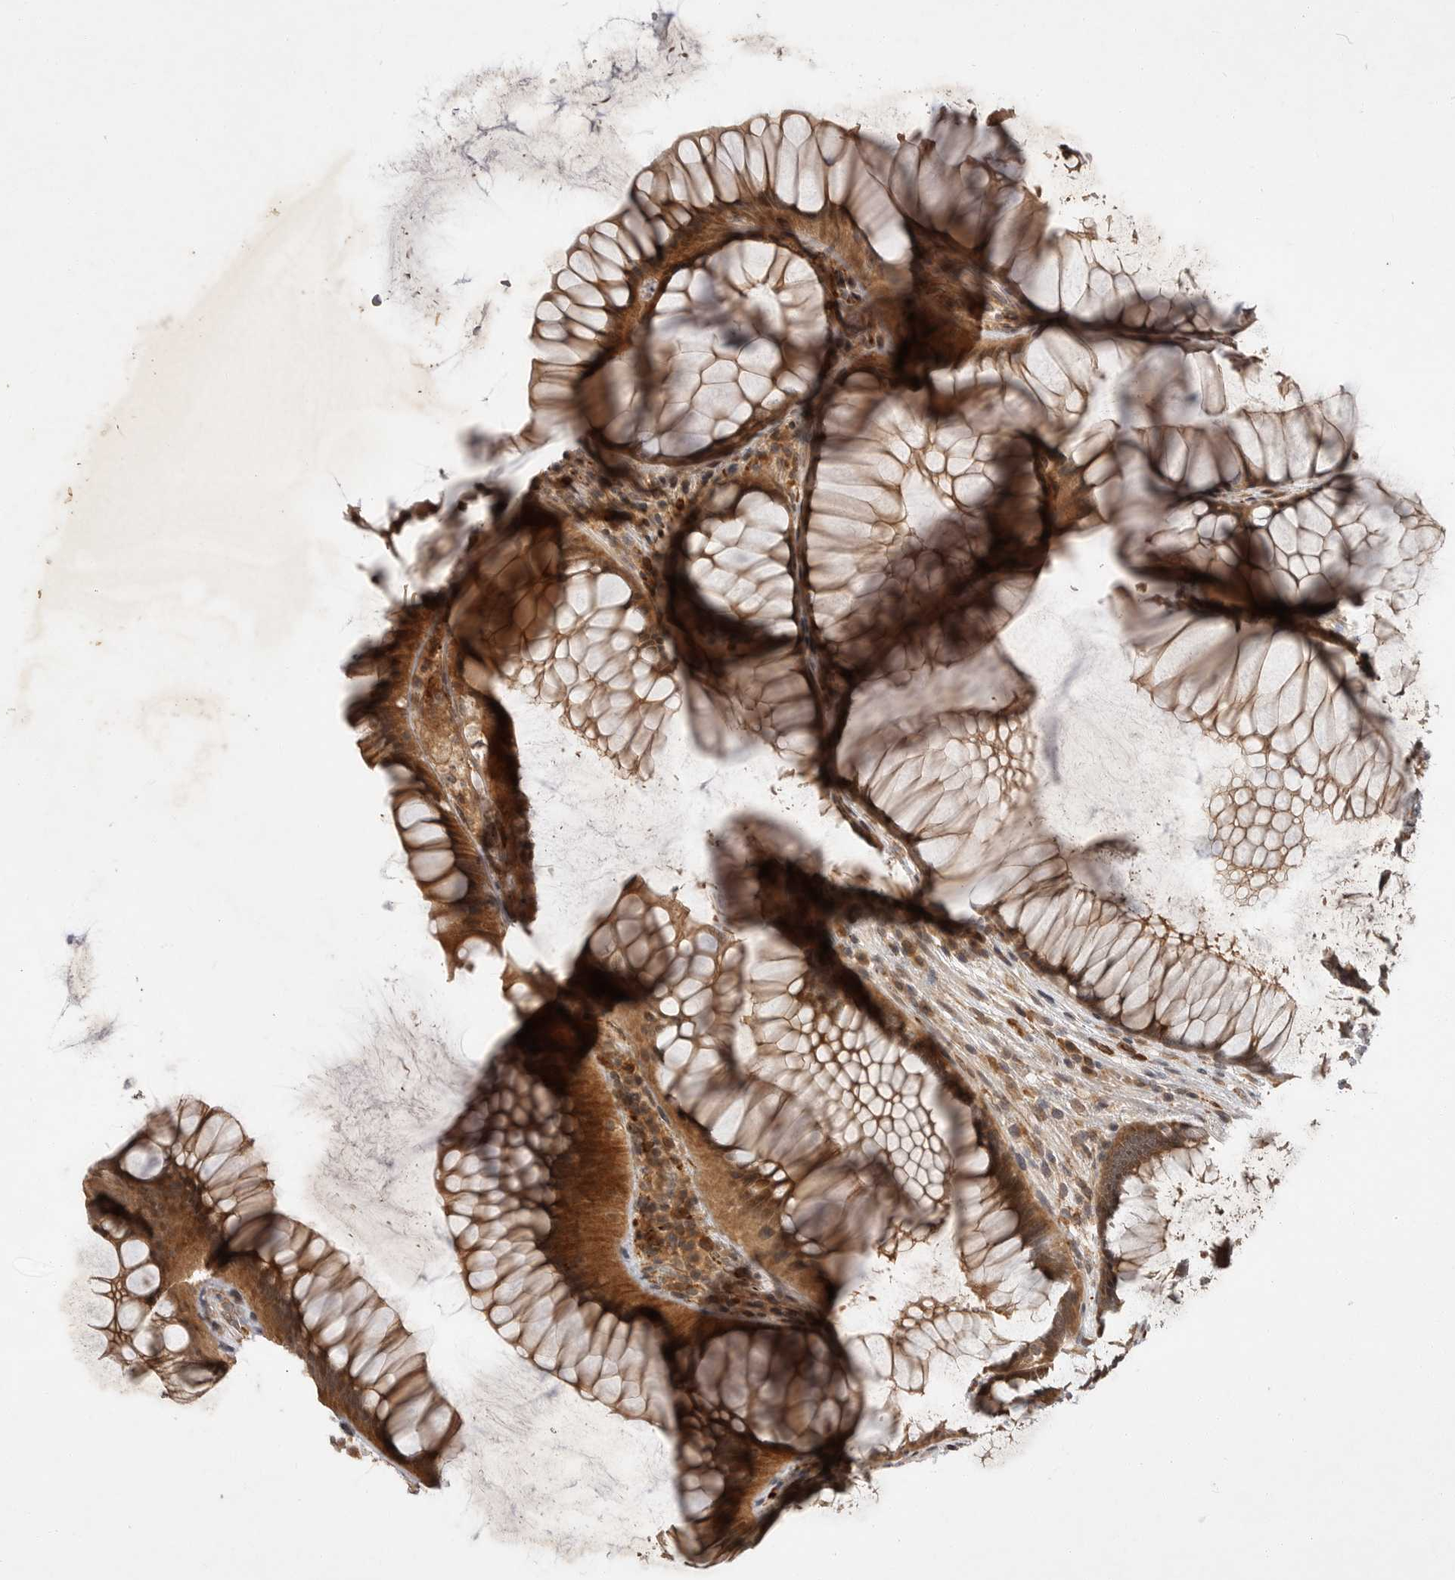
{"staining": {"intensity": "moderate", "quantity": ">75%", "location": "cytoplasmic/membranous,nuclear"}, "tissue": "rectum", "cell_type": "Glandular cells", "image_type": "normal", "snomed": [{"axis": "morphology", "description": "Normal tissue, NOS"}, {"axis": "topography", "description": "Rectum"}], "caption": "Immunohistochemical staining of unremarkable human rectum exhibits >75% levels of moderate cytoplasmic/membranous,nuclear protein staining in about >75% of glandular cells.", "gene": "OSBPL9", "patient": {"sex": "male", "age": 51}}